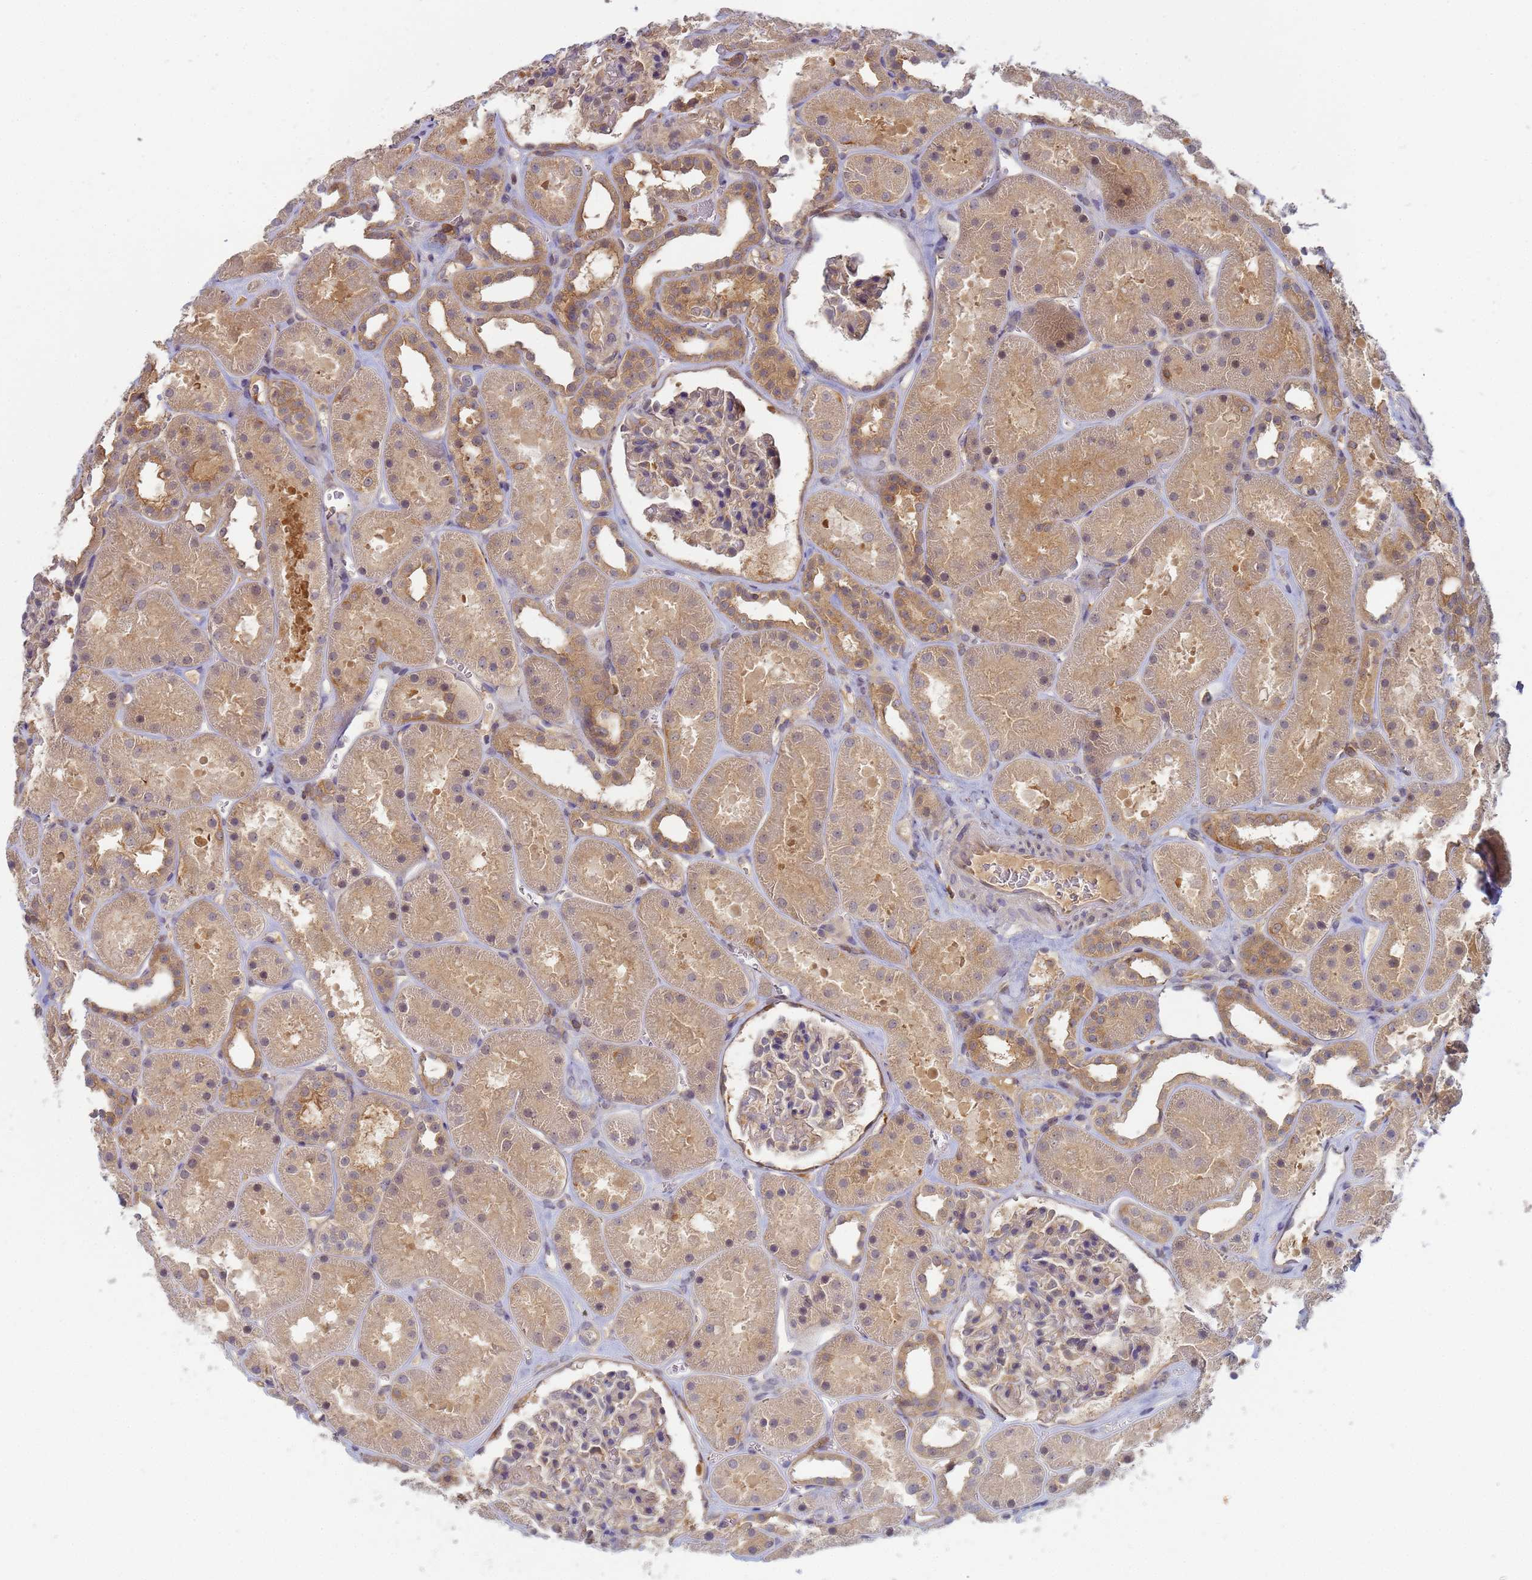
{"staining": {"intensity": "weak", "quantity": "25%-75%", "location": "cytoplasmic/membranous"}, "tissue": "kidney", "cell_type": "Cells in glomeruli", "image_type": "normal", "snomed": [{"axis": "morphology", "description": "Normal tissue, NOS"}, {"axis": "topography", "description": "Kidney"}], "caption": "Immunohistochemical staining of benign kidney shows low levels of weak cytoplasmic/membranous positivity in approximately 25%-75% of cells in glomeruli. The staining was performed using DAB to visualize the protein expression in brown, while the nuclei were stained in blue with hematoxylin (Magnification: 20x).", "gene": "SHARPIN", "patient": {"sex": "female", "age": 41}}